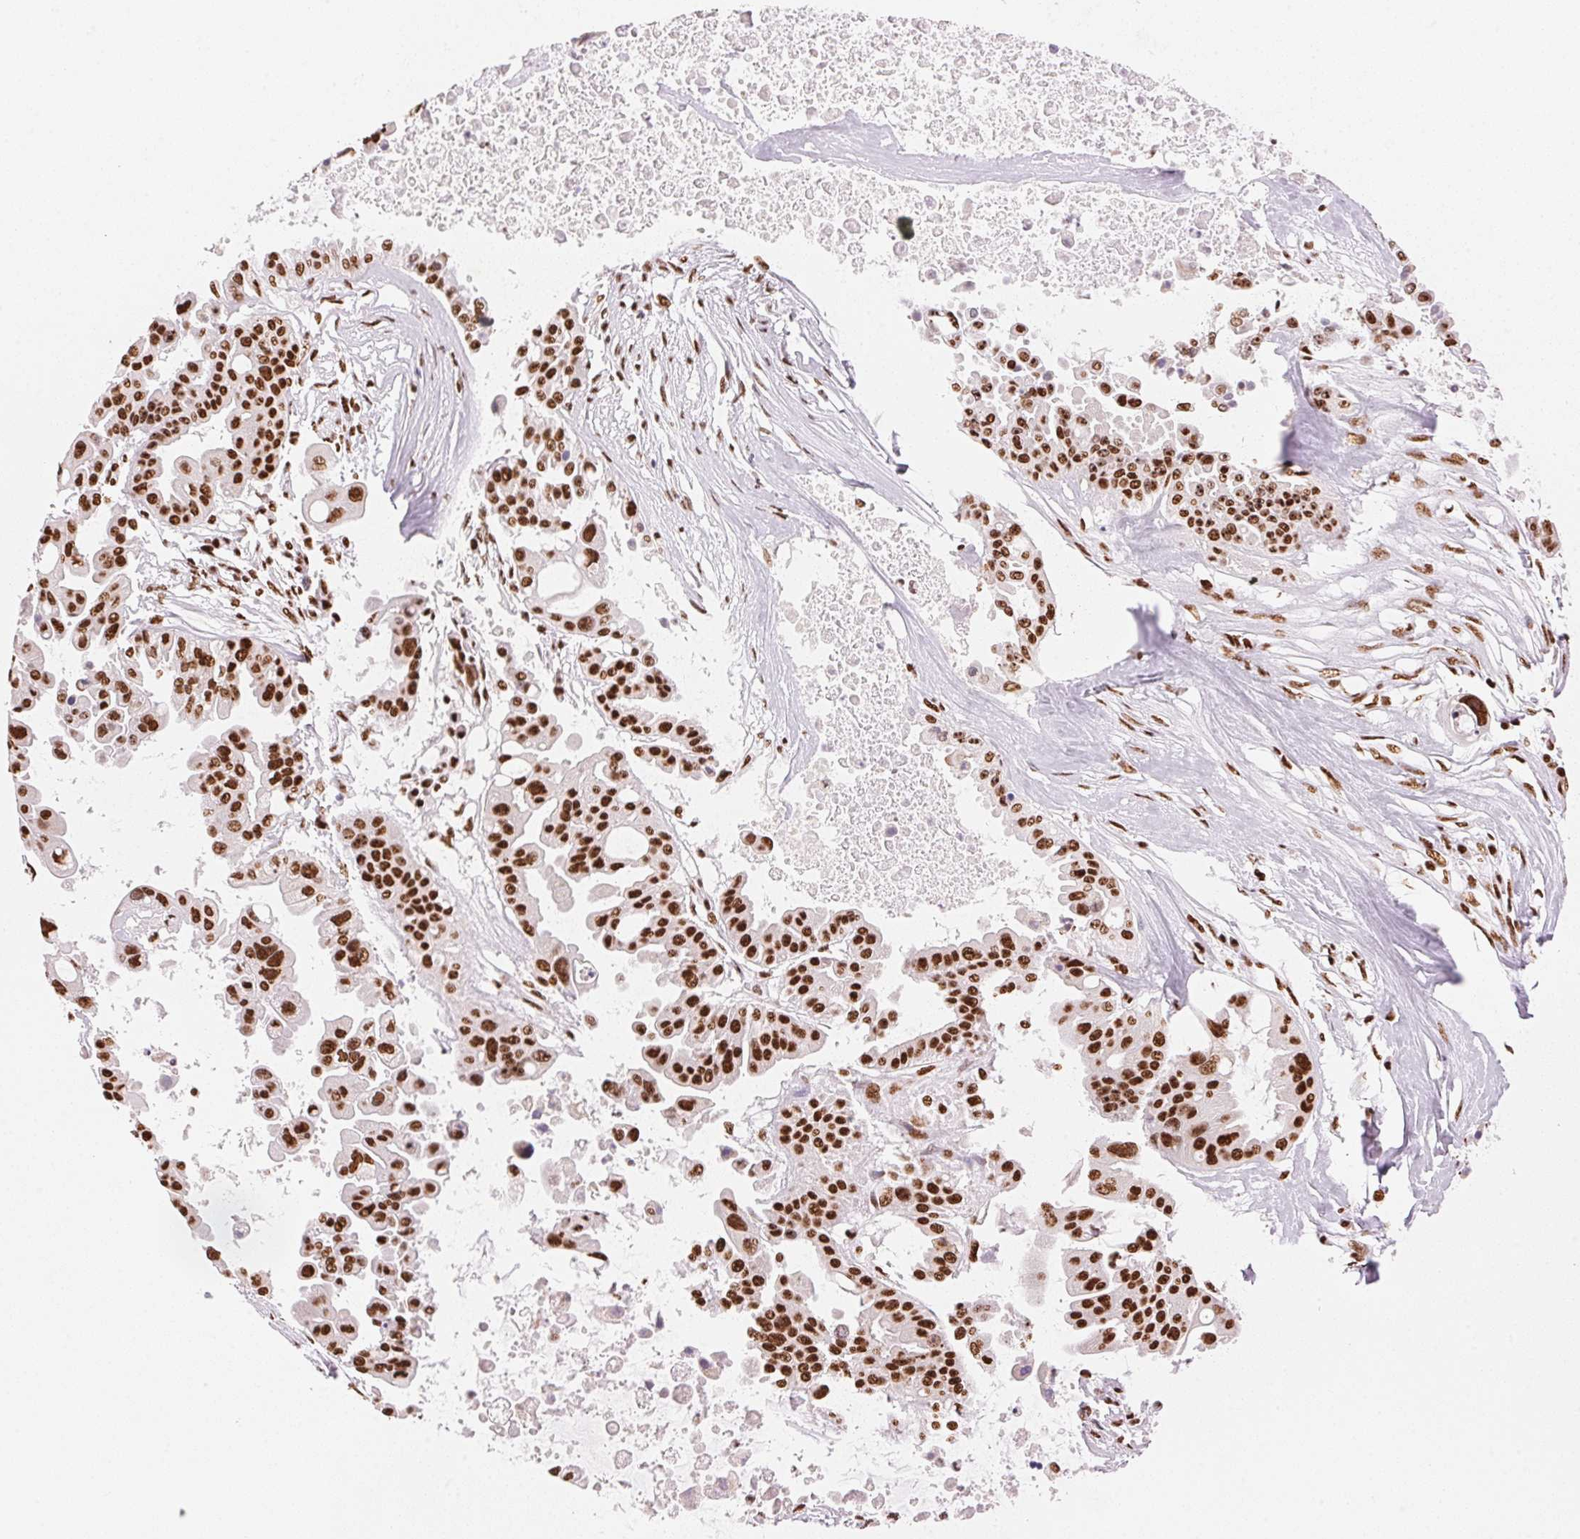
{"staining": {"intensity": "strong", "quantity": ">75%", "location": "nuclear"}, "tissue": "ovarian cancer", "cell_type": "Tumor cells", "image_type": "cancer", "snomed": [{"axis": "morphology", "description": "Cystadenocarcinoma, serous, NOS"}, {"axis": "topography", "description": "Ovary"}], "caption": "There is high levels of strong nuclear expression in tumor cells of serous cystadenocarcinoma (ovarian), as demonstrated by immunohistochemical staining (brown color).", "gene": "NXF1", "patient": {"sex": "female", "age": 56}}